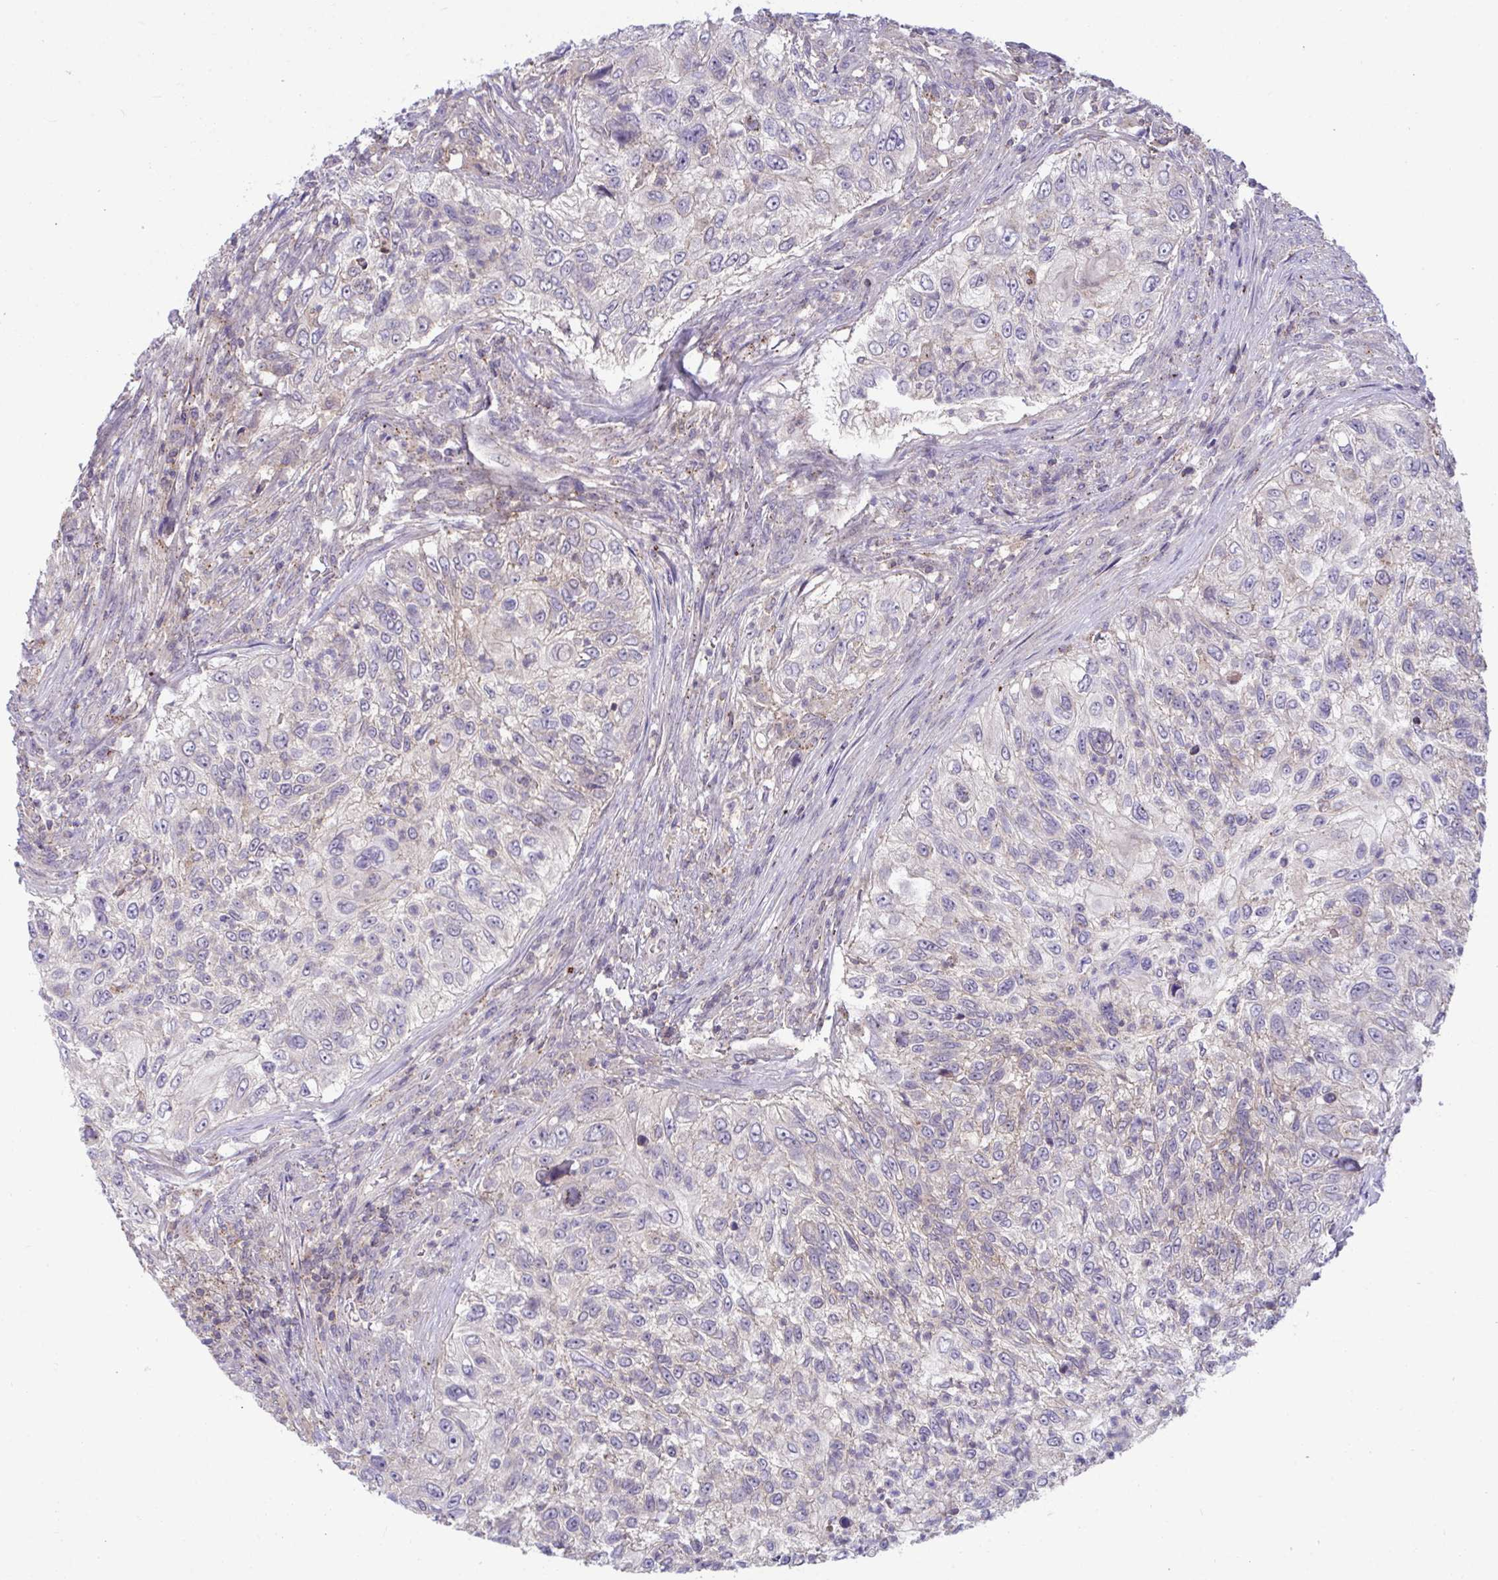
{"staining": {"intensity": "weak", "quantity": "<25%", "location": "cytoplasmic/membranous"}, "tissue": "urothelial cancer", "cell_type": "Tumor cells", "image_type": "cancer", "snomed": [{"axis": "morphology", "description": "Urothelial carcinoma, High grade"}, {"axis": "topography", "description": "Urinary bladder"}], "caption": "An IHC histopathology image of urothelial carcinoma (high-grade) is shown. There is no staining in tumor cells of urothelial carcinoma (high-grade).", "gene": "IST1", "patient": {"sex": "female", "age": 60}}